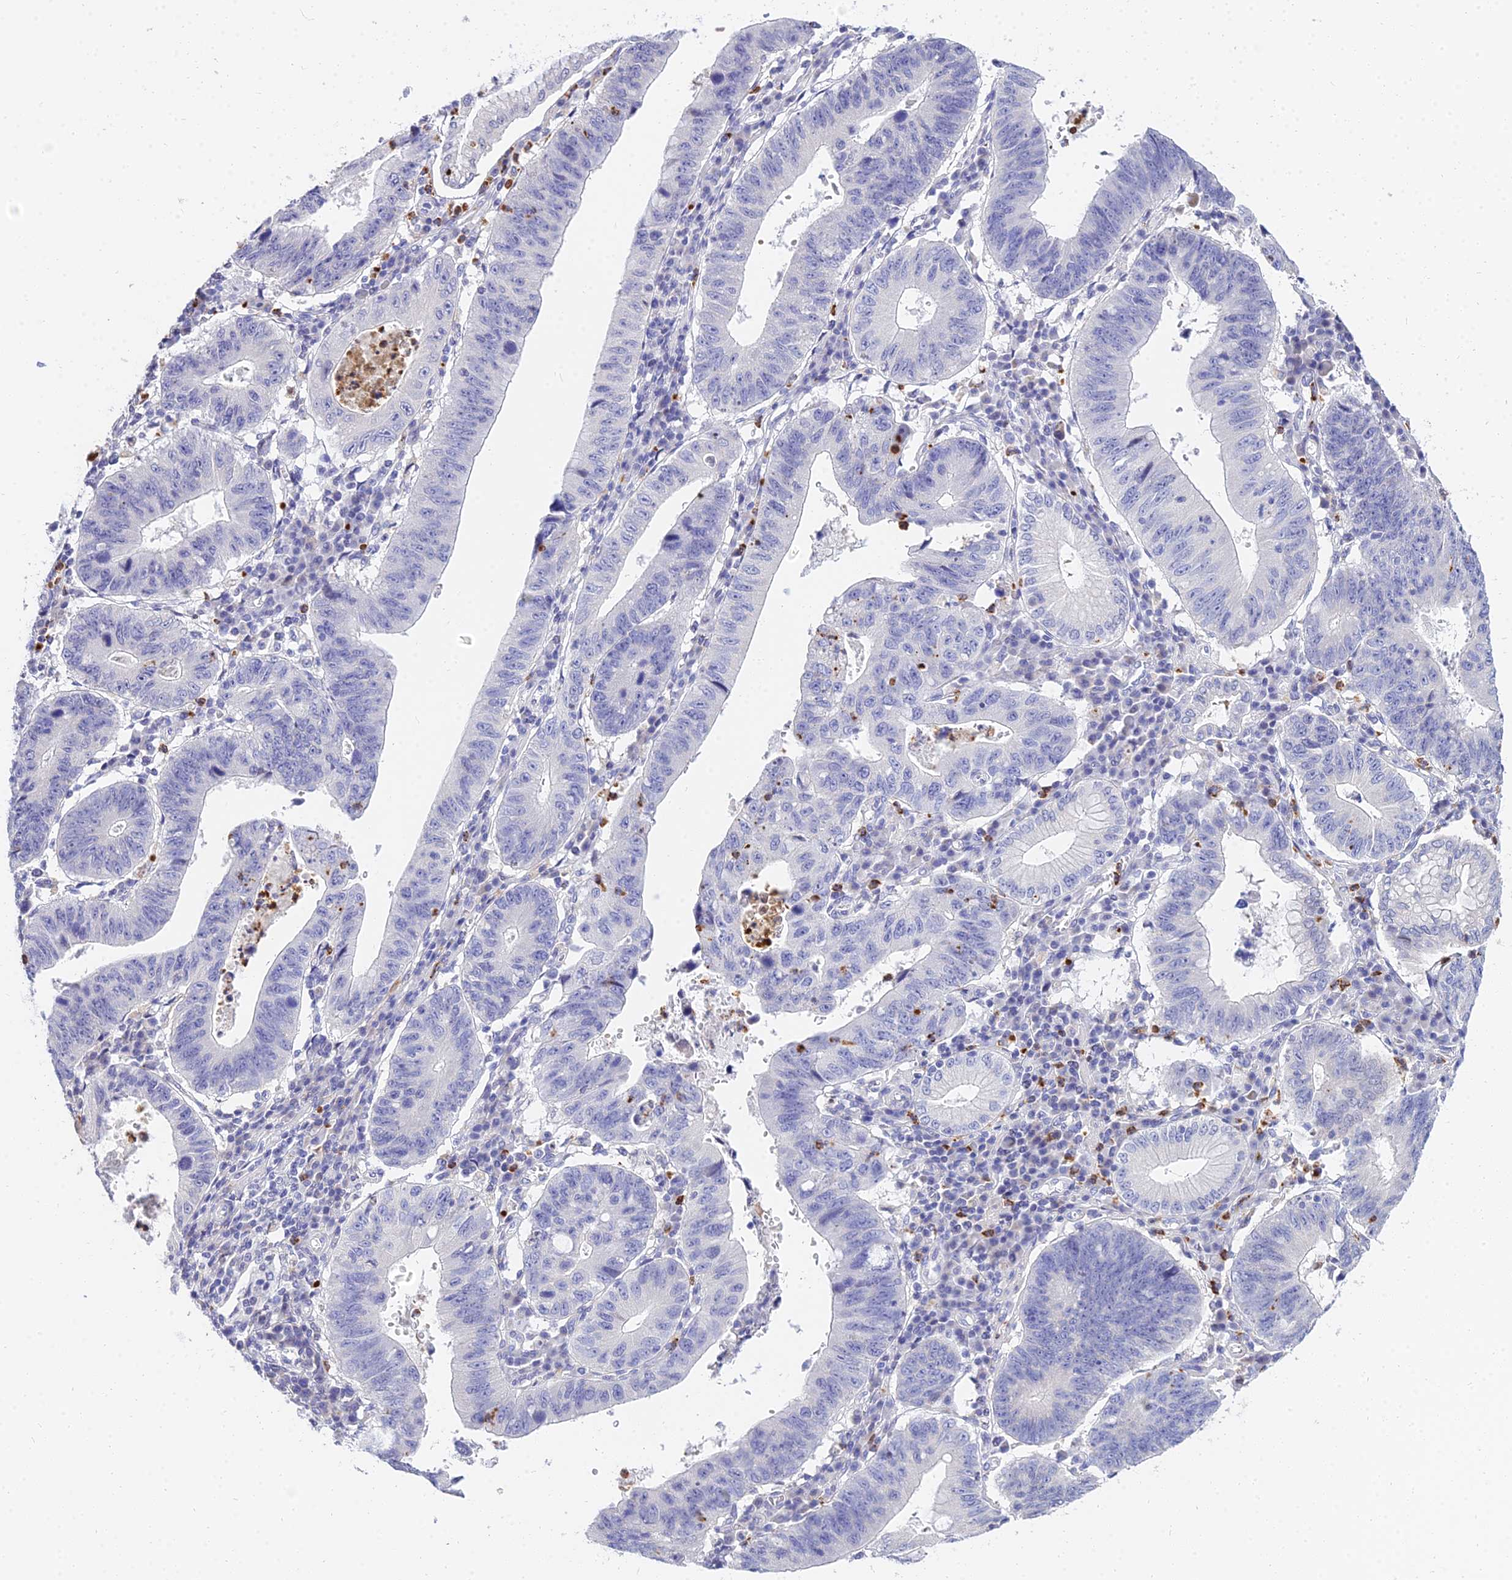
{"staining": {"intensity": "negative", "quantity": "none", "location": "none"}, "tissue": "stomach cancer", "cell_type": "Tumor cells", "image_type": "cancer", "snomed": [{"axis": "morphology", "description": "Adenocarcinoma, NOS"}, {"axis": "topography", "description": "Stomach"}], "caption": "Immunohistochemistry micrograph of neoplastic tissue: stomach adenocarcinoma stained with DAB (3,3'-diaminobenzidine) reveals no significant protein positivity in tumor cells.", "gene": "VWC2L", "patient": {"sex": "male", "age": 59}}